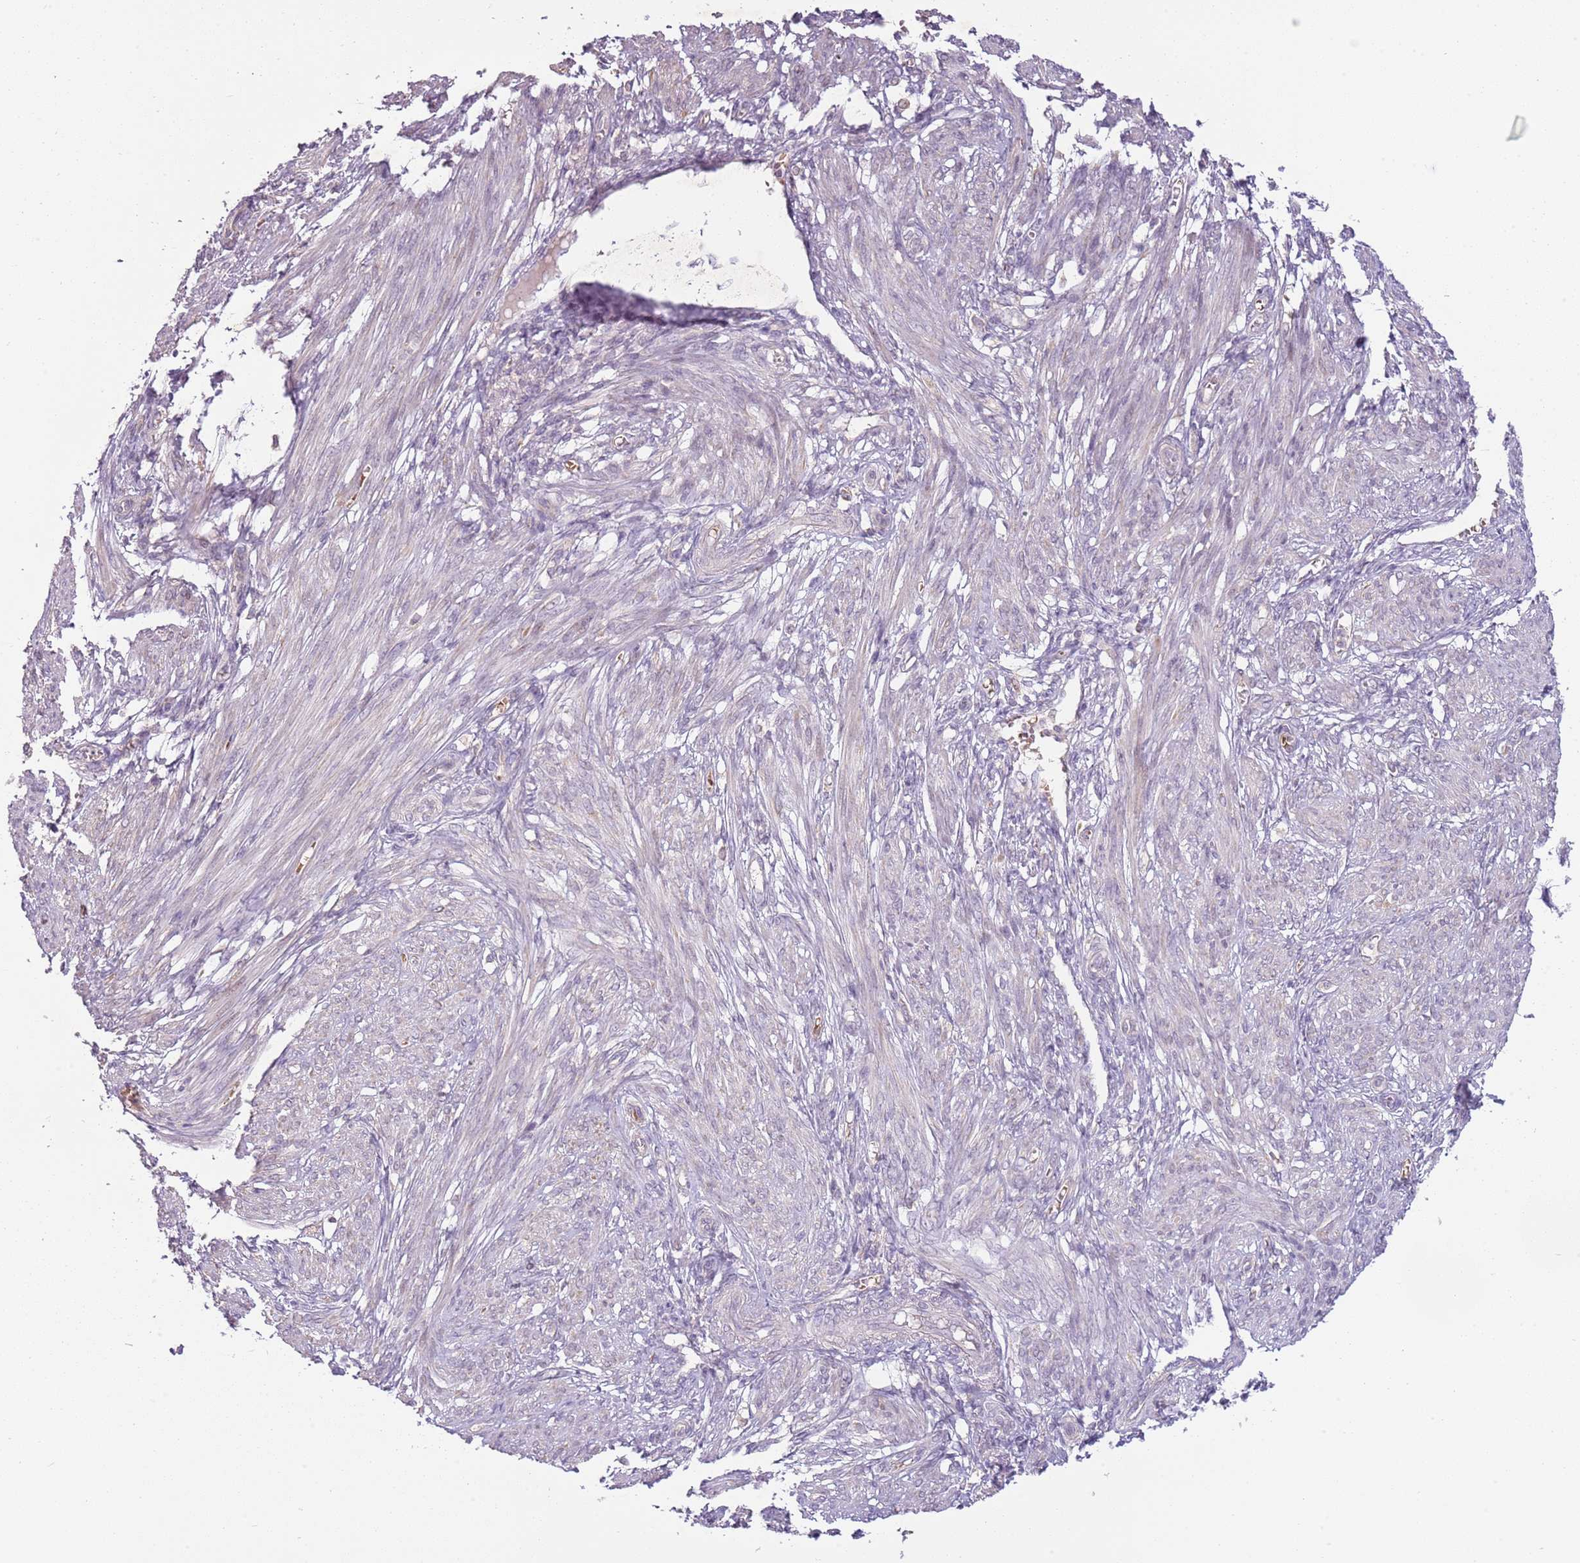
{"staining": {"intensity": "negative", "quantity": "none", "location": "none"}, "tissue": "smooth muscle", "cell_type": "Smooth muscle cells", "image_type": "normal", "snomed": [{"axis": "morphology", "description": "Normal tissue, NOS"}, {"axis": "topography", "description": "Smooth muscle"}], "caption": "An immunohistochemistry photomicrograph of normal smooth muscle is shown. There is no staining in smooth muscle cells of smooth muscle. The staining was performed using DAB (3,3'-diaminobenzidine) to visualize the protein expression in brown, while the nuclei were stained in blue with hematoxylin (Magnification: 20x).", "gene": "TEKT4", "patient": {"sex": "female", "age": 39}}